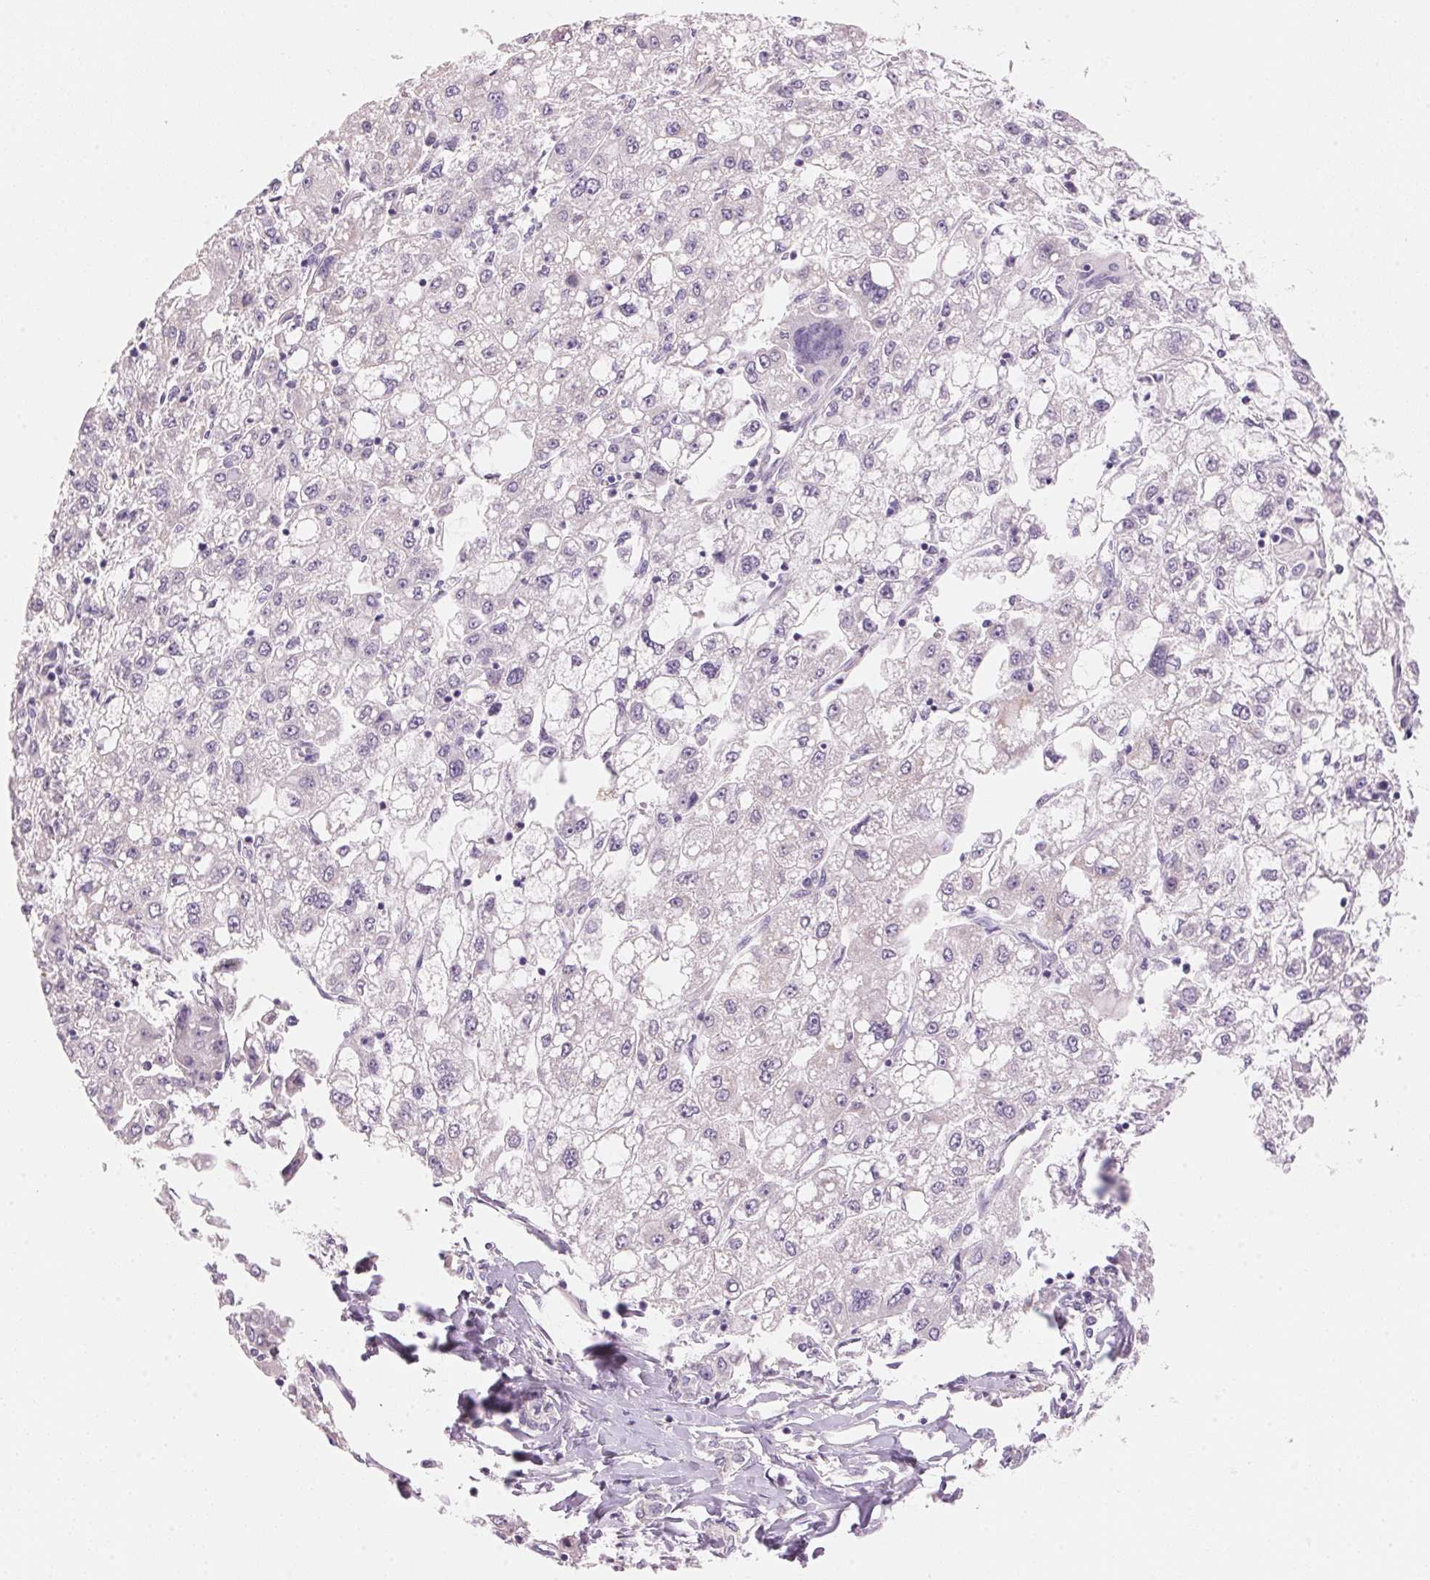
{"staining": {"intensity": "negative", "quantity": "none", "location": "none"}, "tissue": "liver cancer", "cell_type": "Tumor cells", "image_type": "cancer", "snomed": [{"axis": "morphology", "description": "Carcinoma, Hepatocellular, NOS"}, {"axis": "topography", "description": "Liver"}], "caption": "This histopathology image is of hepatocellular carcinoma (liver) stained with IHC to label a protein in brown with the nuclei are counter-stained blue. There is no expression in tumor cells. The staining was performed using DAB to visualize the protein expression in brown, while the nuclei were stained in blue with hematoxylin (Magnification: 20x).", "gene": "CYP11B1", "patient": {"sex": "male", "age": 40}}